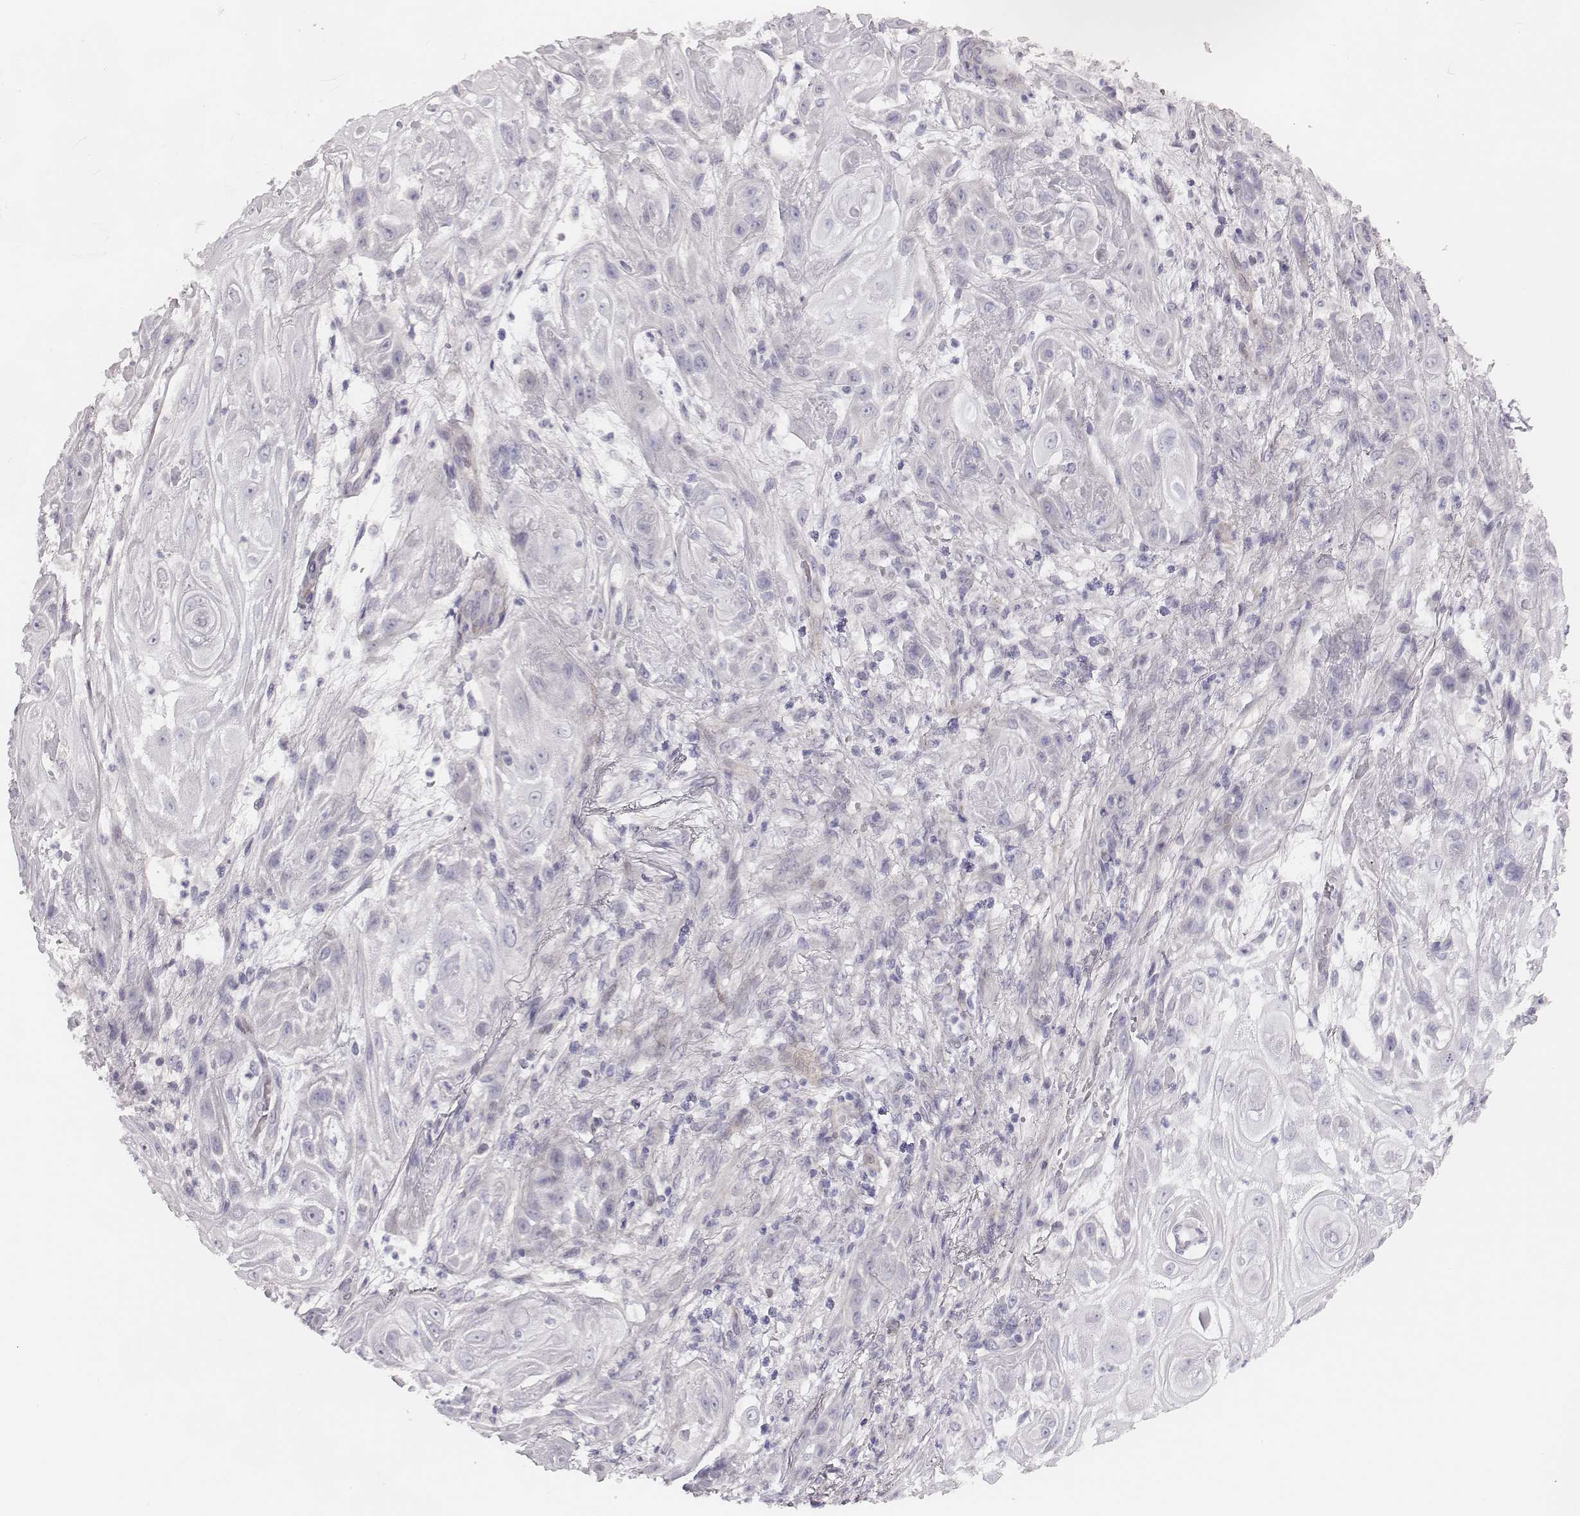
{"staining": {"intensity": "negative", "quantity": "none", "location": "none"}, "tissue": "skin cancer", "cell_type": "Tumor cells", "image_type": "cancer", "snomed": [{"axis": "morphology", "description": "Squamous cell carcinoma, NOS"}, {"axis": "topography", "description": "Skin"}], "caption": "DAB (3,3'-diaminobenzidine) immunohistochemical staining of skin cancer (squamous cell carcinoma) shows no significant expression in tumor cells.", "gene": "SCML2", "patient": {"sex": "male", "age": 62}}